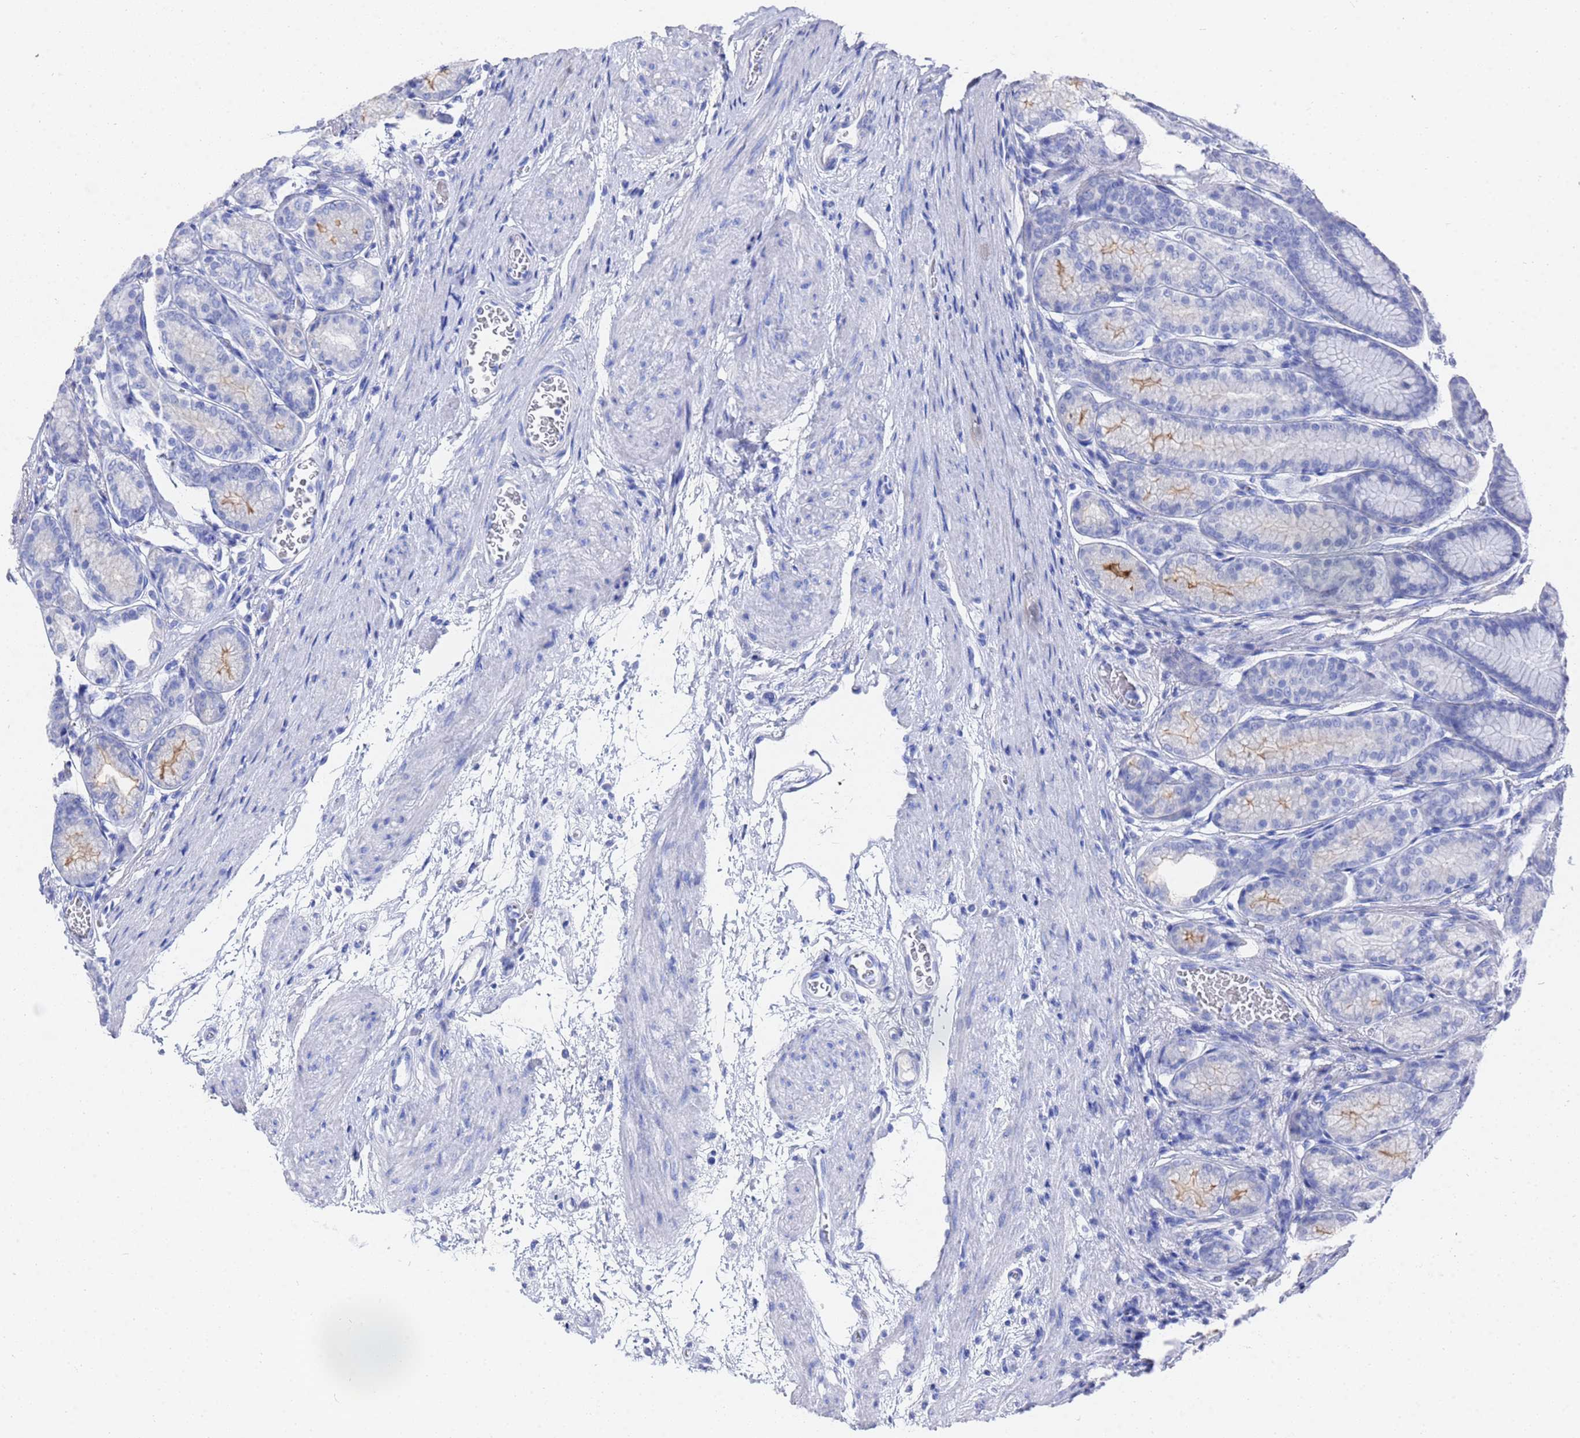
{"staining": {"intensity": "moderate", "quantity": "<25%", "location": "cytoplasmic/membranous"}, "tissue": "stomach", "cell_type": "Glandular cells", "image_type": "normal", "snomed": [{"axis": "morphology", "description": "Normal tissue, NOS"}, {"axis": "morphology", "description": "Adenocarcinoma, NOS"}, {"axis": "morphology", "description": "Adenocarcinoma, High grade"}, {"axis": "topography", "description": "Stomach, upper"}, {"axis": "topography", "description": "Stomach"}], "caption": "This histopathology image demonstrates IHC staining of unremarkable stomach, with low moderate cytoplasmic/membranous staining in approximately <25% of glandular cells.", "gene": "GGT1", "patient": {"sex": "female", "age": 65}}